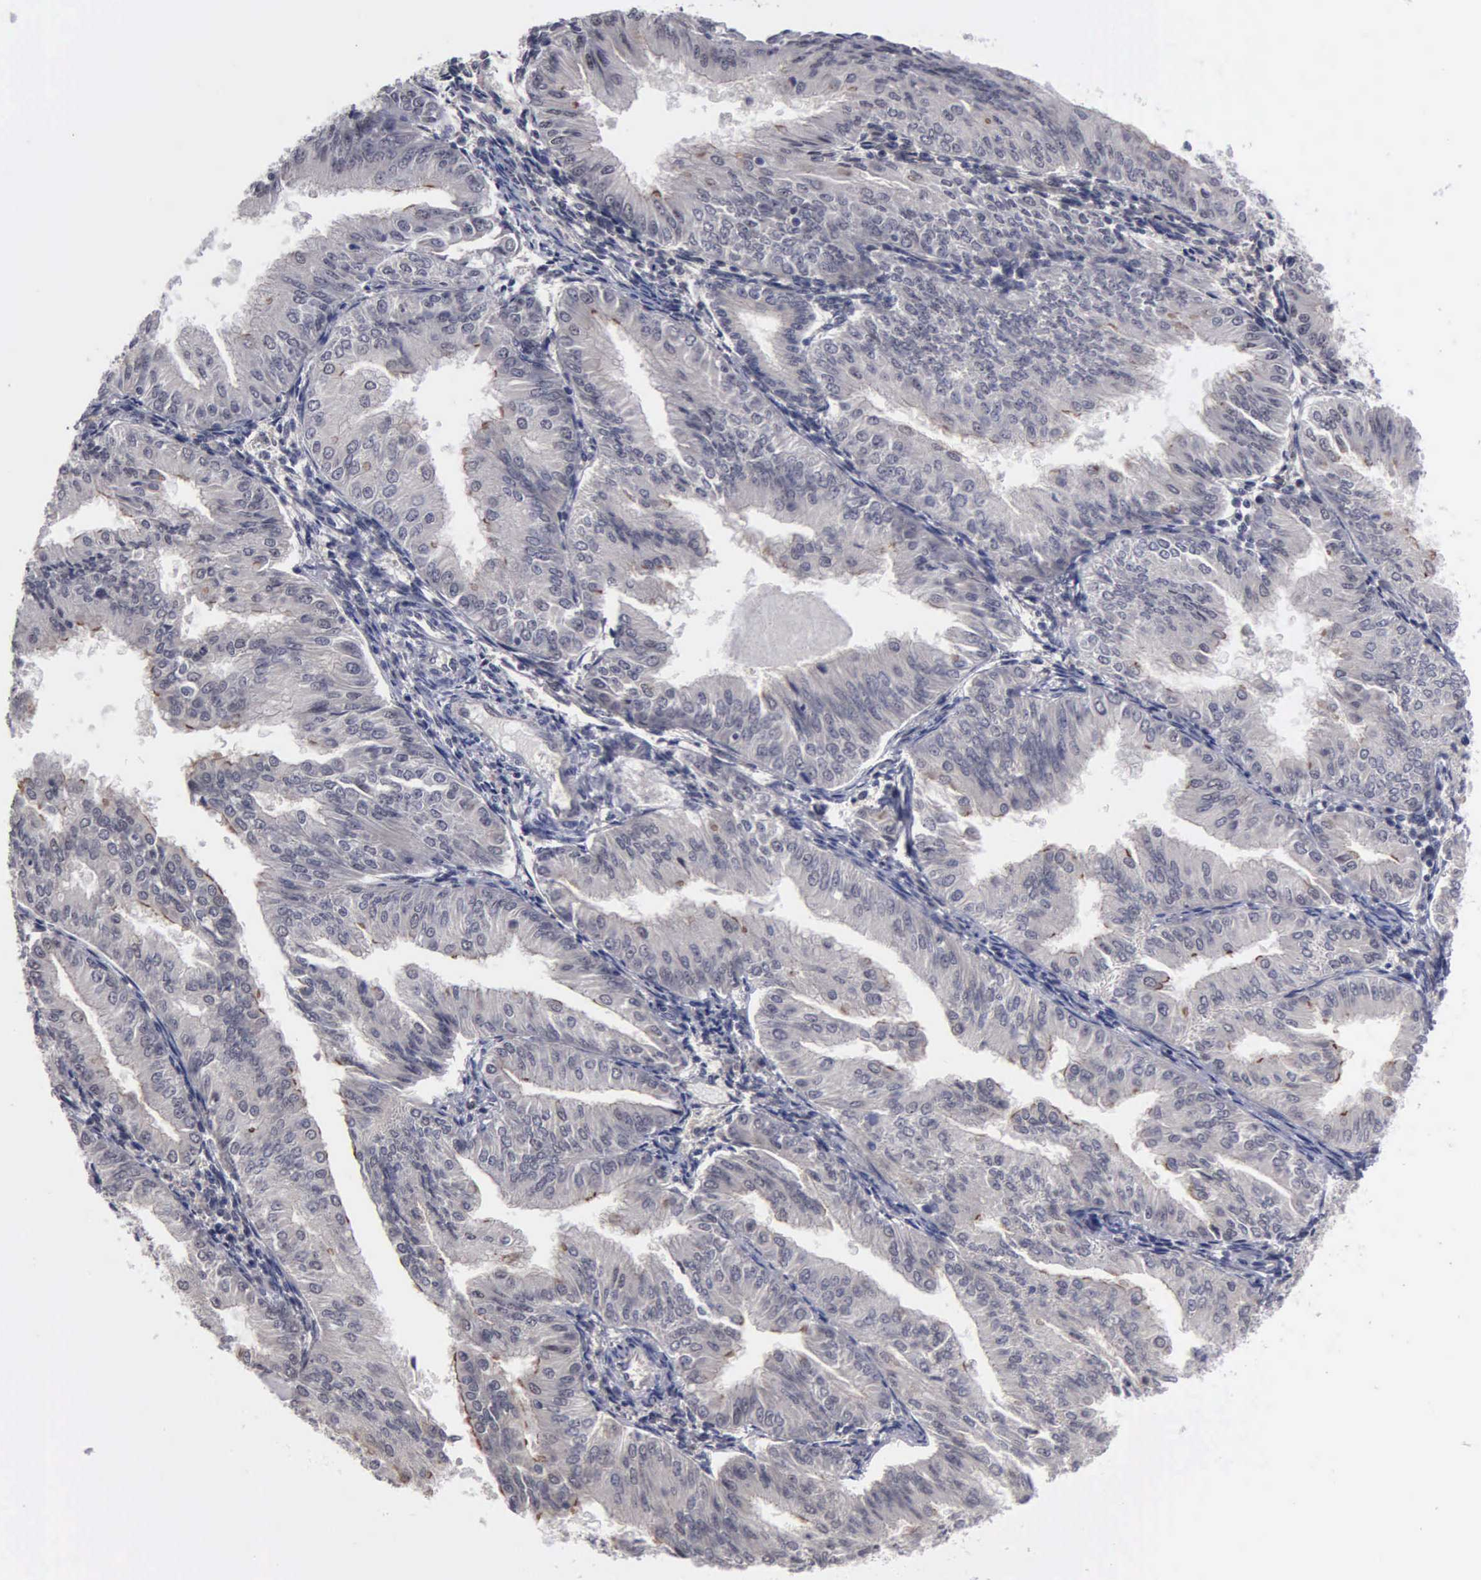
{"staining": {"intensity": "moderate", "quantity": "<25%", "location": "cytoplasmic/membranous"}, "tissue": "endometrial cancer", "cell_type": "Tumor cells", "image_type": "cancer", "snomed": [{"axis": "morphology", "description": "Adenocarcinoma, NOS"}, {"axis": "topography", "description": "Endometrium"}], "caption": "Immunohistochemistry (IHC) of human endometrial cancer (adenocarcinoma) exhibits low levels of moderate cytoplasmic/membranous staining in about <25% of tumor cells.", "gene": "ZBTB33", "patient": {"sex": "female", "age": 53}}